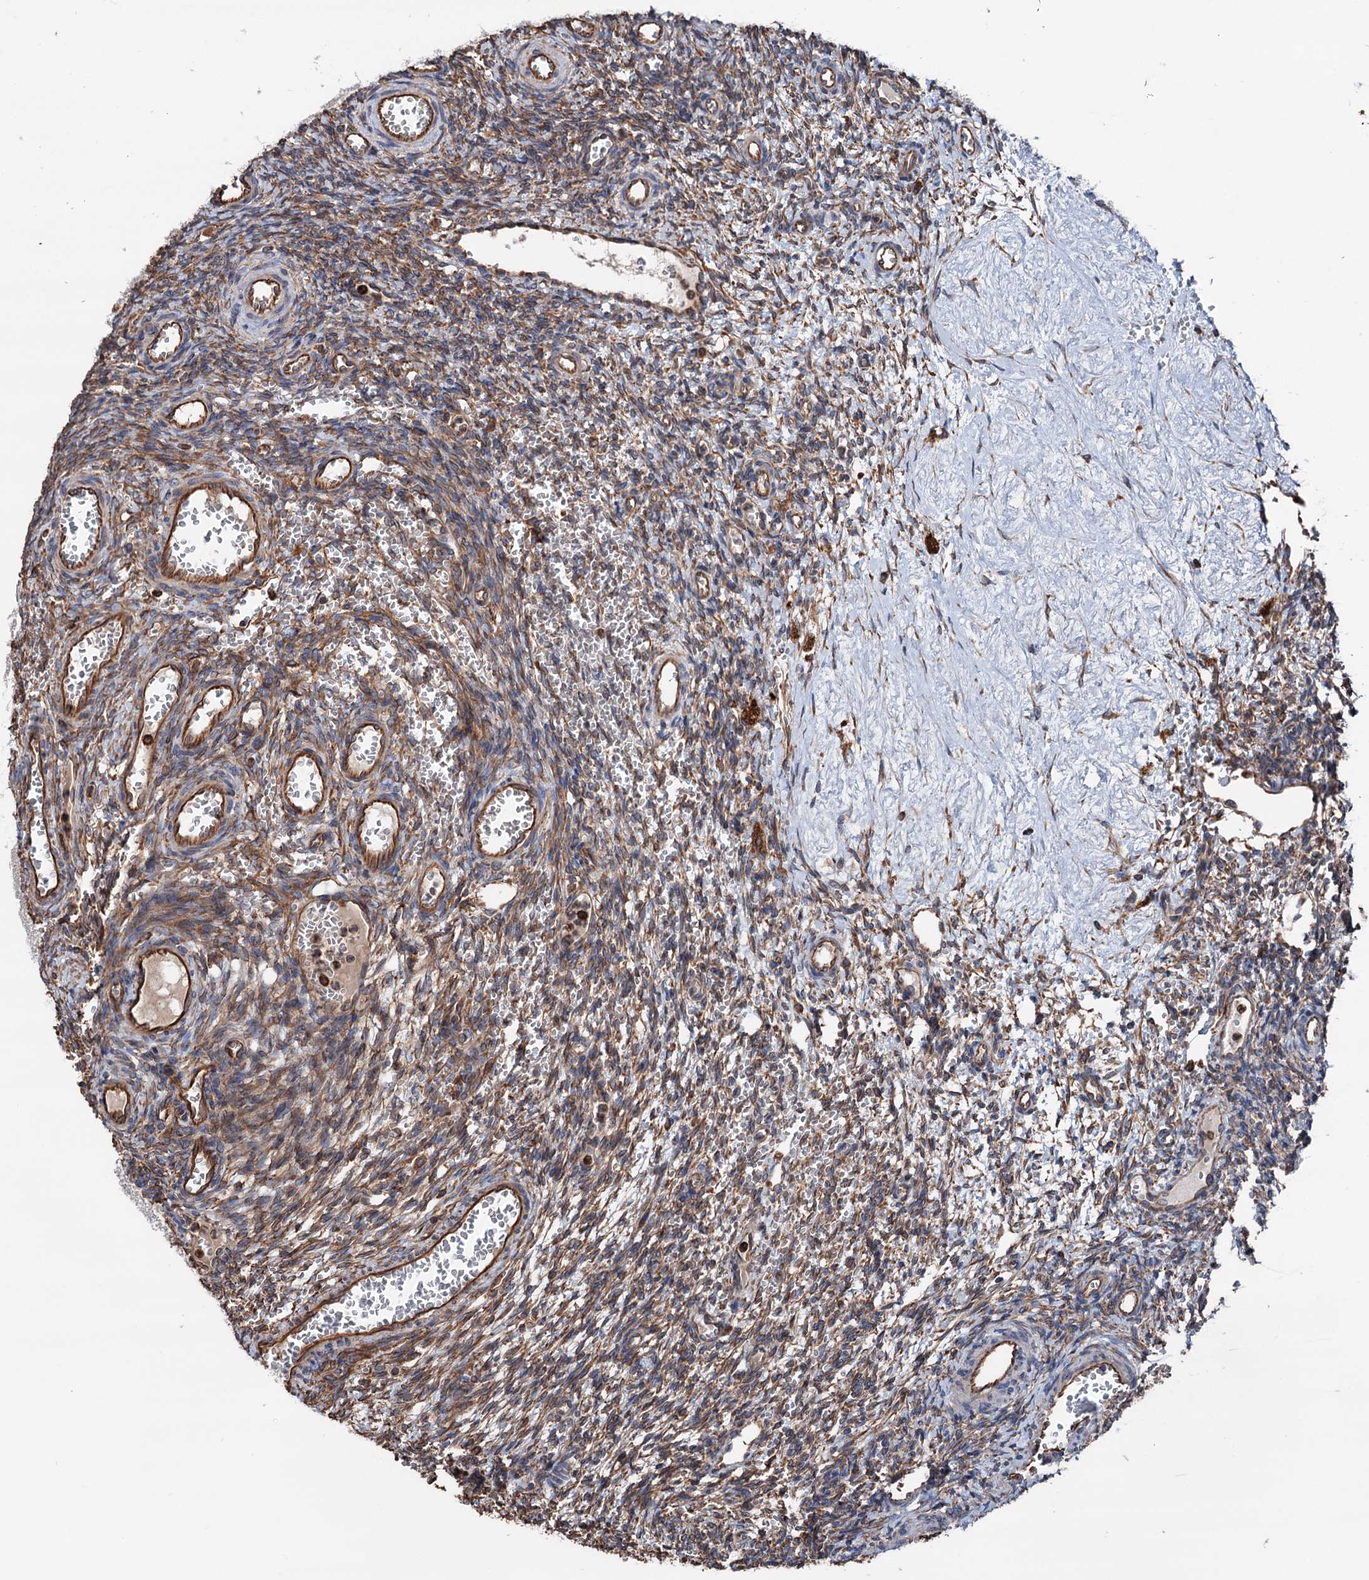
{"staining": {"intensity": "weak", "quantity": ">75%", "location": "cytoplasmic/membranous"}, "tissue": "ovary", "cell_type": "Ovarian stroma cells", "image_type": "normal", "snomed": [{"axis": "morphology", "description": "Normal tissue, NOS"}, {"axis": "topography", "description": "Ovary"}], "caption": "Immunohistochemical staining of benign ovary demonstrates >75% levels of weak cytoplasmic/membranous protein expression in about >75% of ovarian stroma cells. The protein is shown in brown color, while the nuclei are stained blue.", "gene": "ERP29", "patient": {"sex": "female", "age": 39}}